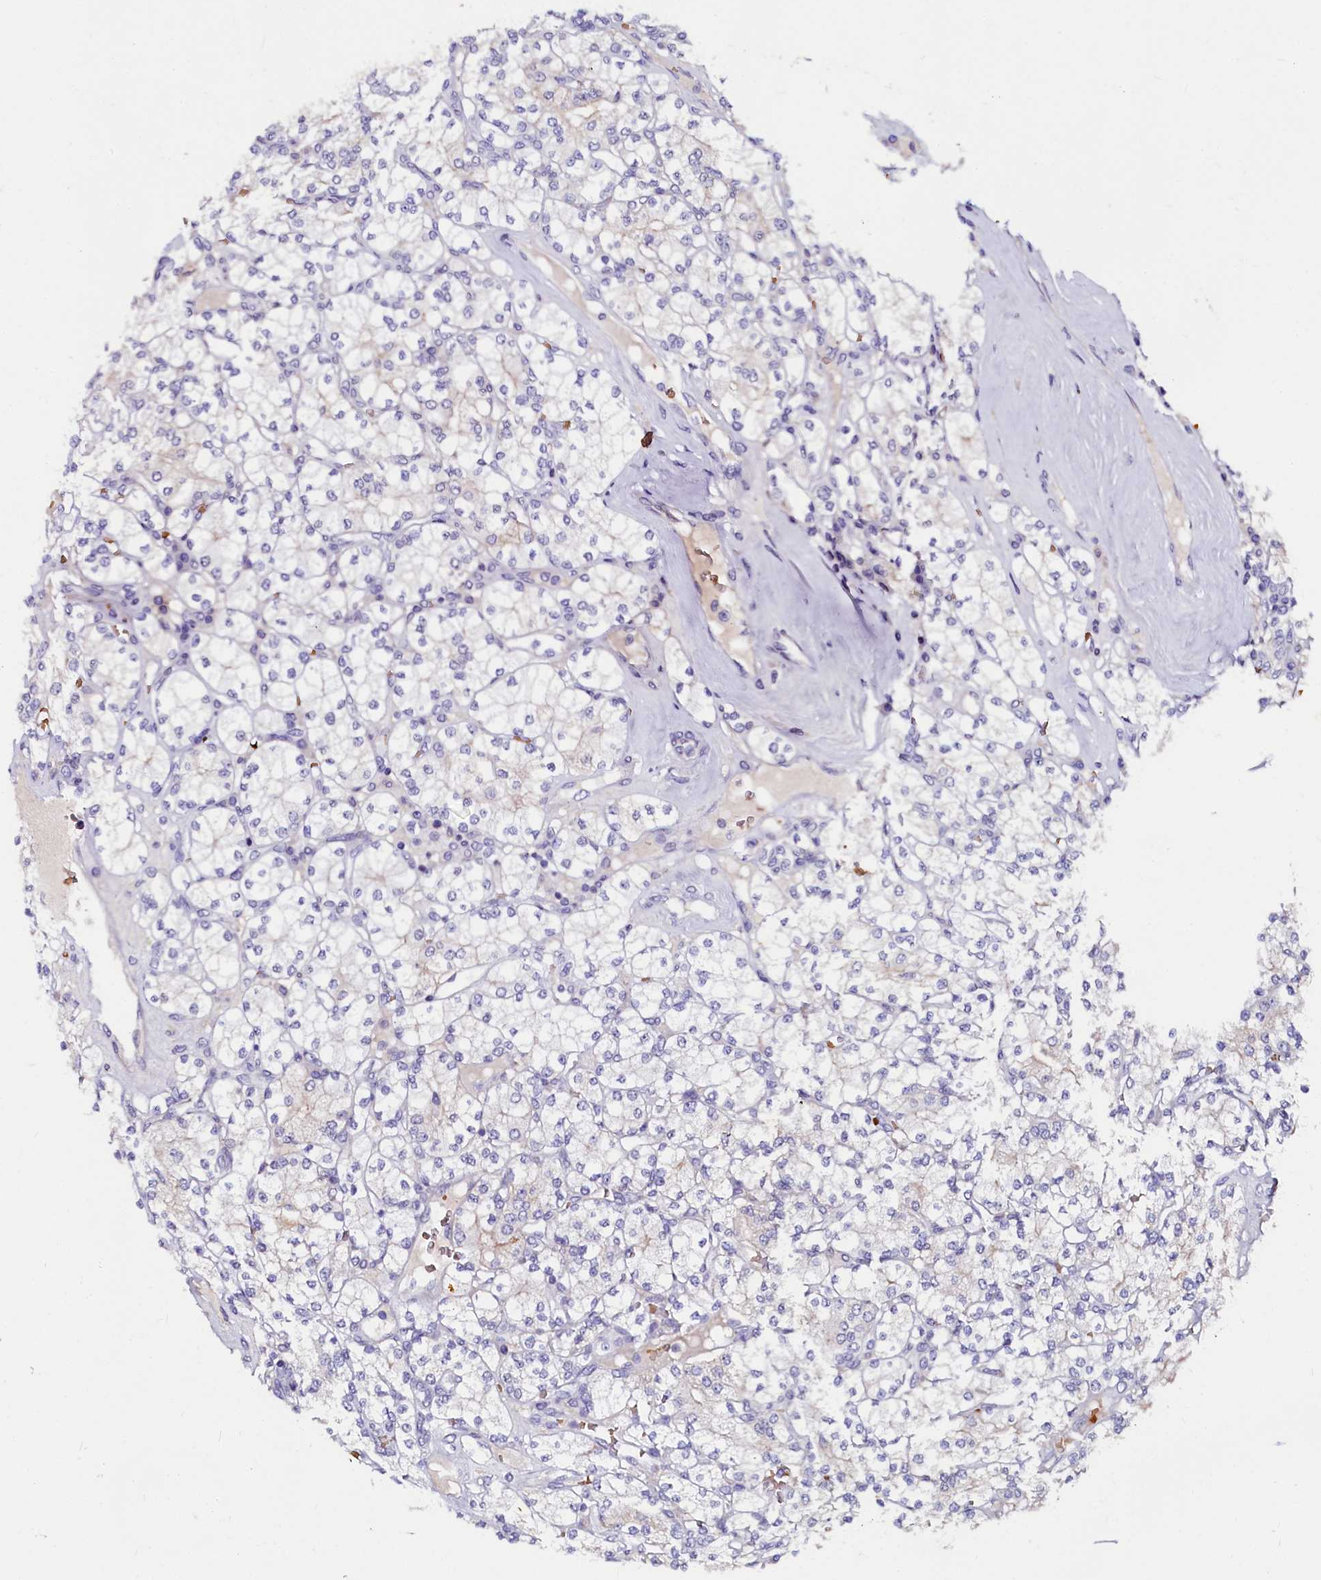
{"staining": {"intensity": "negative", "quantity": "none", "location": "none"}, "tissue": "renal cancer", "cell_type": "Tumor cells", "image_type": "cancer", "snomed": [{"axis": "morphology", "description": "Adenocarcinoma, NOS"}, {"axis": "topography", "description": "Kidney"}], "caption": "DAB (3,3'-diaminobenzidine) immunohistochemical staining of renal cancer shows no significant positivity in tumor cells. (Brightfield microscopy of DAB immunohistochemistry at high magnification).", "gene": "CTDSPL2", "patient": {"sex": "male", "age": 77}}